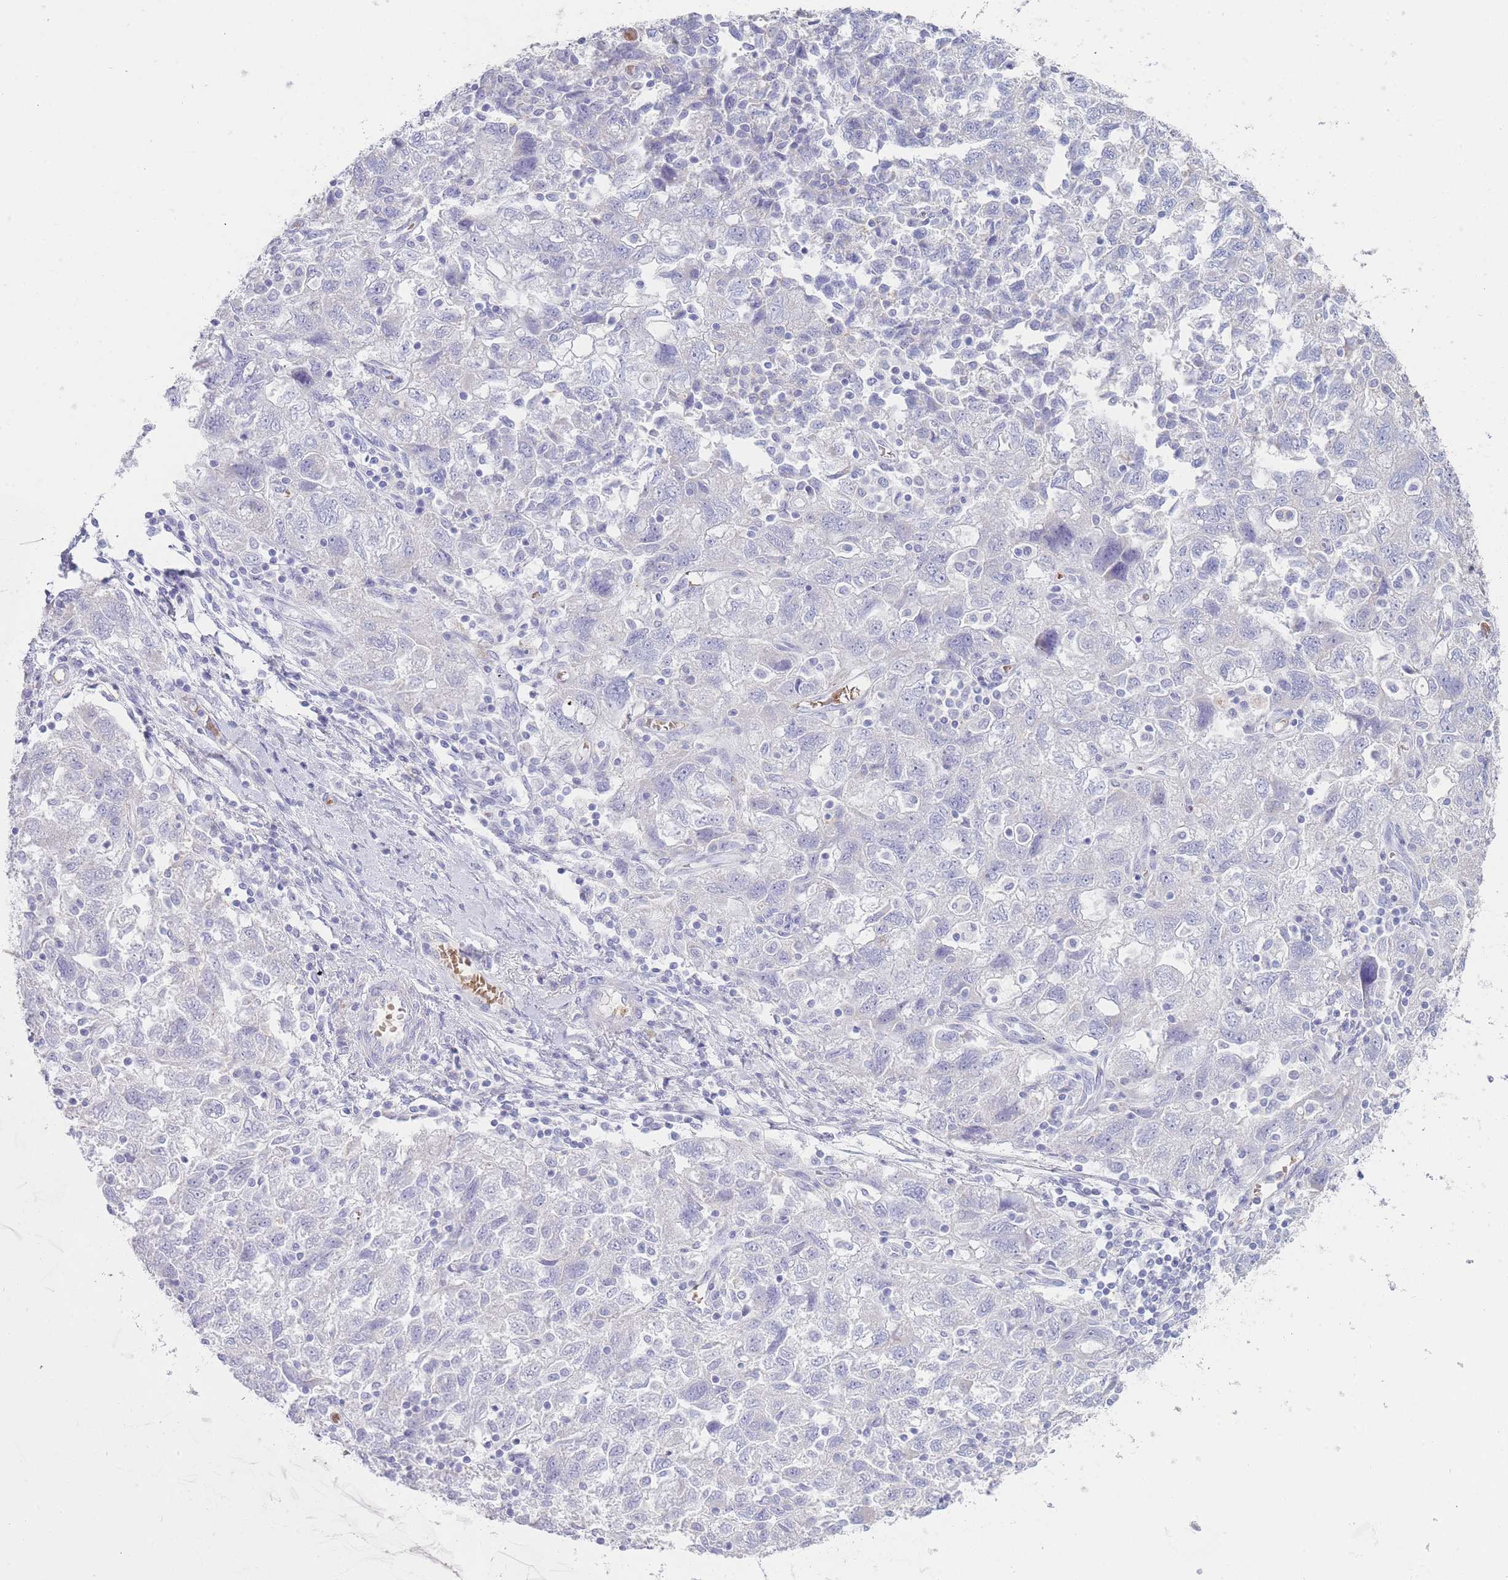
{"staining": {"intensity": "negative", "quantity": "none", "location": "none"}, "tissue": "ovarian cancer", "cell_type": "Tumor cells", "image_type": "cancer", "snomed": [{"axis": "morphology", "description": "Carcinoma, NOS"}, {"axis": "morphology", "description": "Cystadenocarcinoma, serous, NOS"}, {"axis": "topography", "description": "Ovary"}], "caption": "IHC image of ovarian cancer (carcinoma) stained for a protein (brown), which demonstrates no expression in tumor cells. The staining was performed using DAB (3,3'-diaminobenzidine) to visualize the protein expression in brown, while the nuclei were stained in blue with hematoxylin (Magnification: 20x).", "gene": "HBG2", "patient": {"sex": "female", "age": 69}}